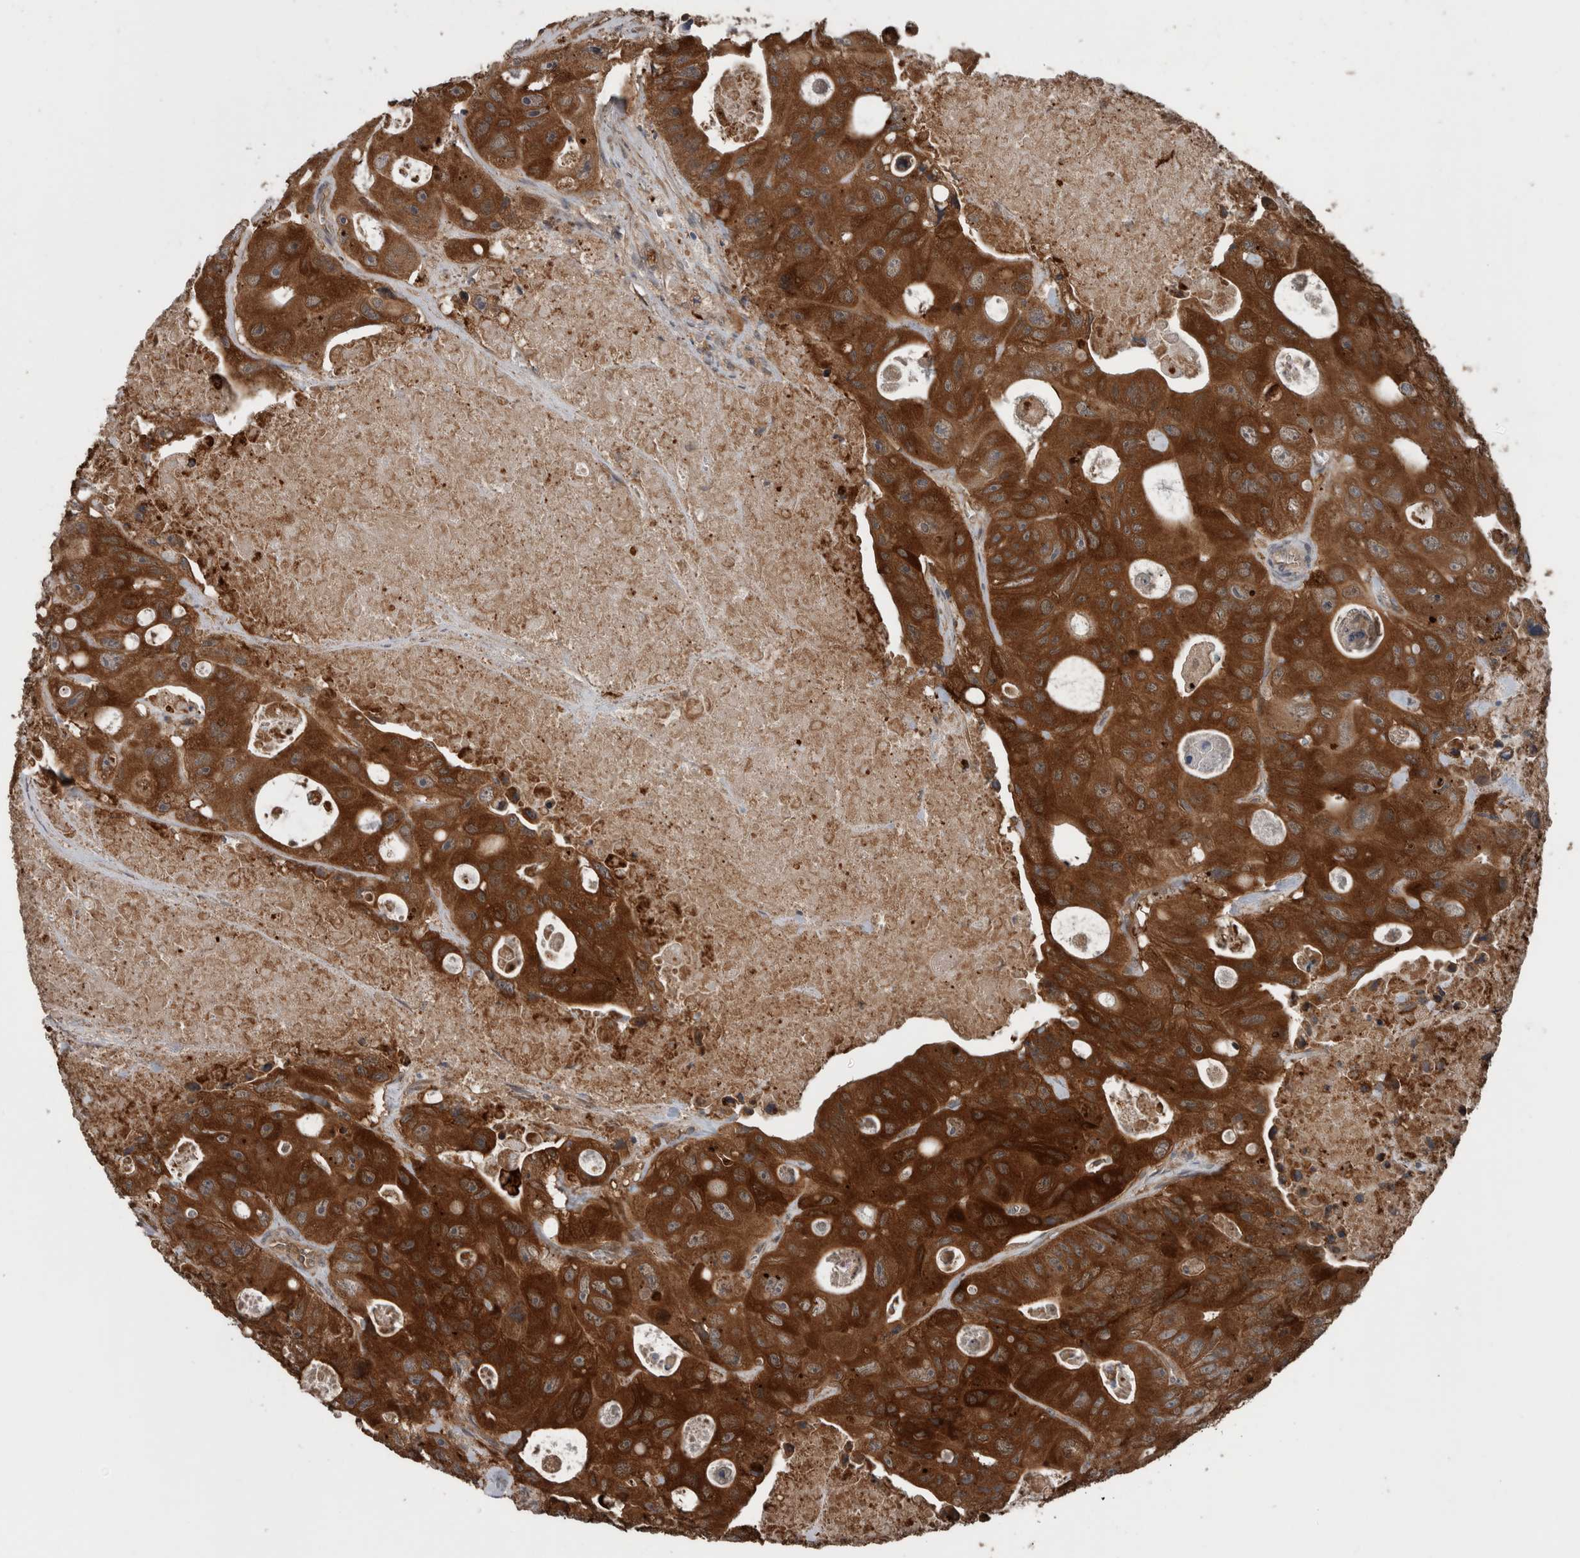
{"staining": {"intensity": "strong", "quantity": ">75%", "location": "cytoplasmic/membranous"}, "tissue": "colorectal cancer", "cell_type": "Tumor cells", "image_type": "cancer", "snomed": [{"axis": "morphology", "description": "Adenocarcinoma, NOS"}, {"axis": "topography", "description": "Colon"}], "caption": "An immunohistochemistry image of tumor tissue is shown. Protein staining in brown highlights strong cytoplasmic/membranous positivity in colorectal cancer within tumor cells.", "gene": "RIOK3", "patient": {"sex": "female", "age": 46}}